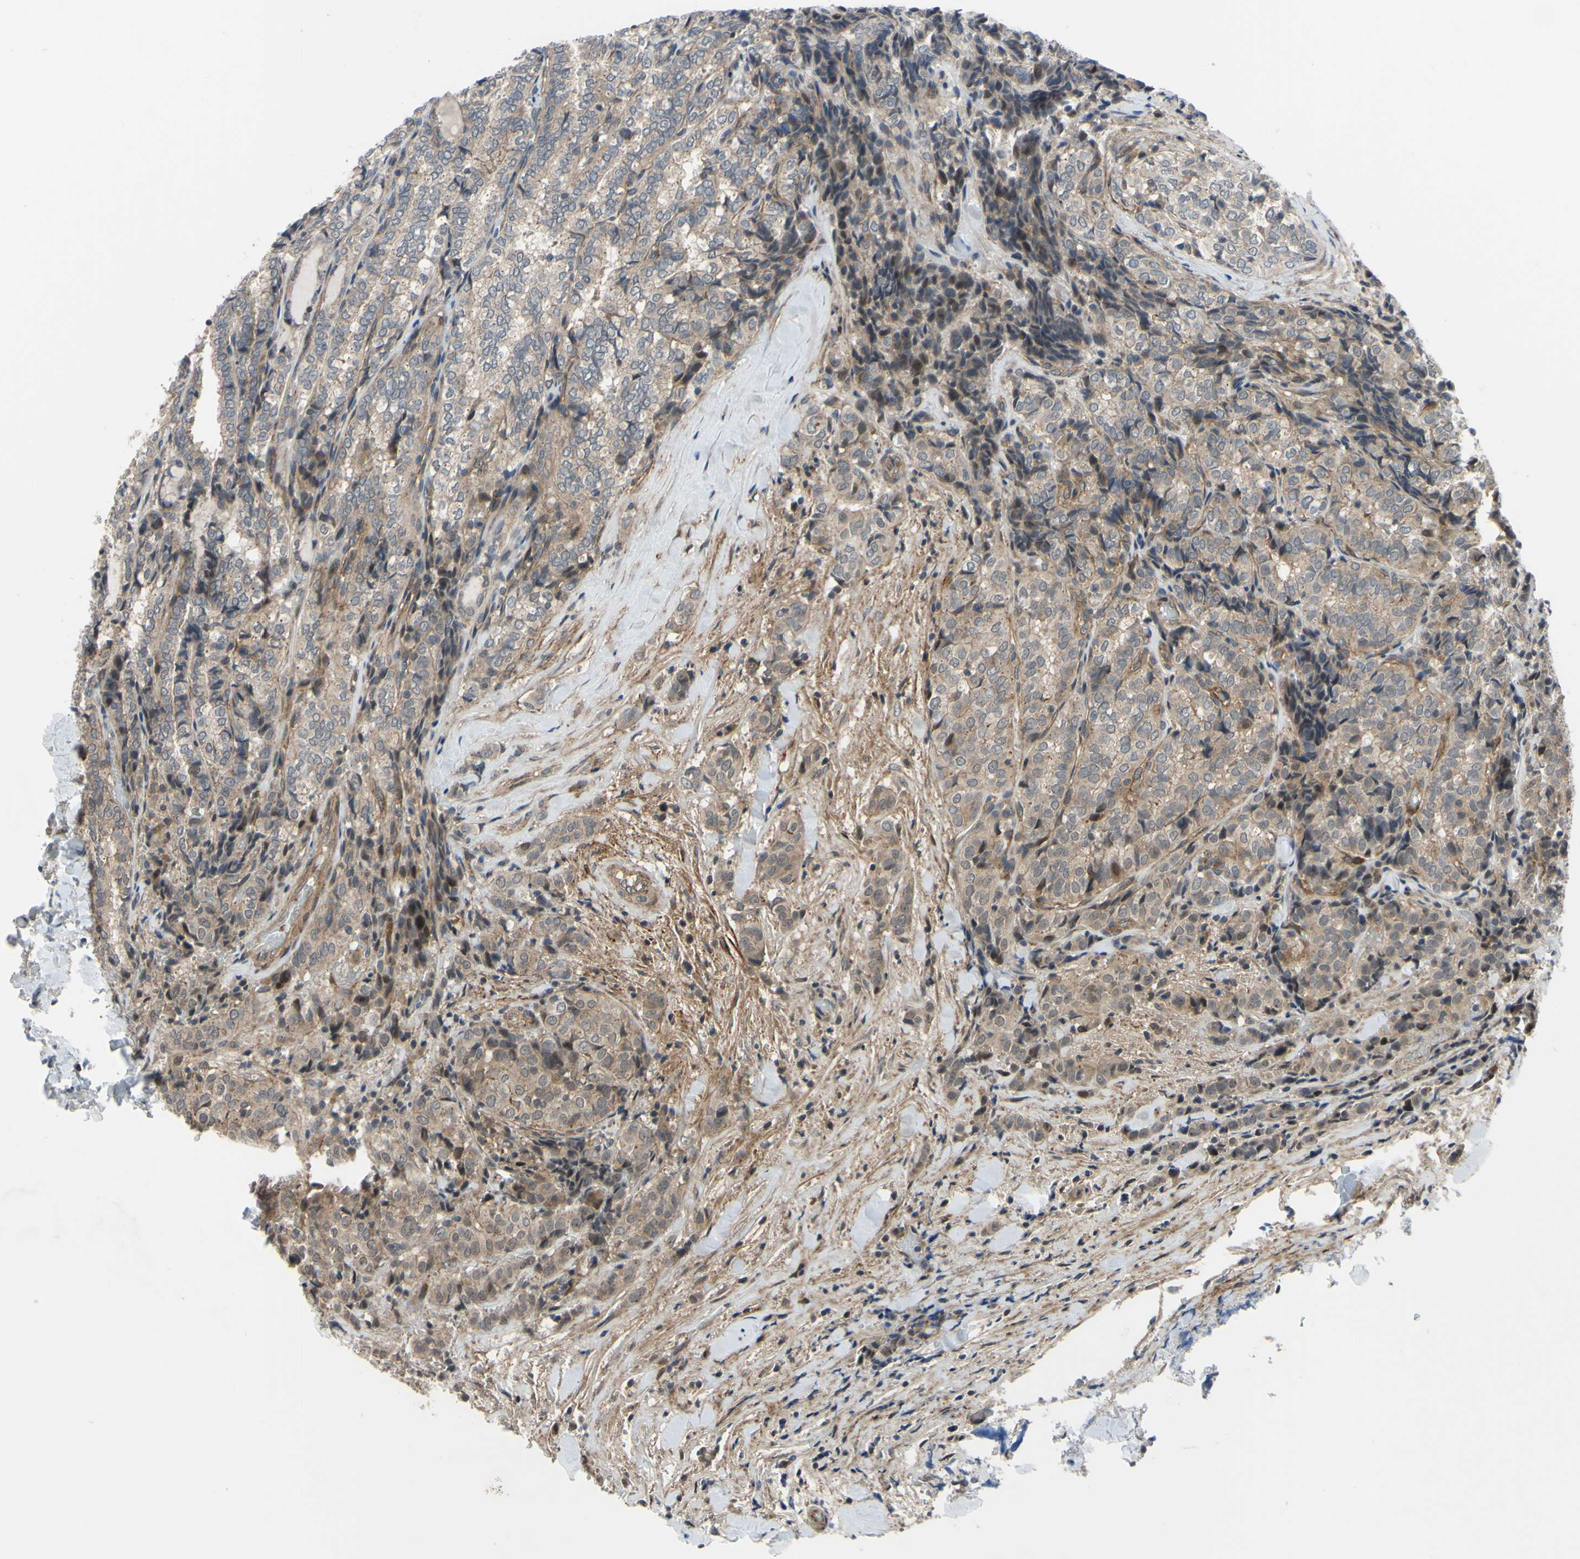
{"staining": {"intensity": "moderate", "quantity": ">75%", "location": "cytoplasmic/membranous"}, "tissue": "thyroid cancer", "cell_type": "Tumor cells", "image_type": "cancer", "snomed": [{"axis": "morphology", "description": "Normal tissue, NOS"}, {"axis": "morphology", "description": "Papillary adenocarcinoma, NOS"}, {"axis": "topography", "description": "Thyroid gland"}], "caption": "Immunohistochemical staining of thyroid cancer (papillary adenocarcinoma) shows medium levels of moderate cytoplasmic/membranous staining in about >75% of tumor cells.", "gene": "COMMD9", "patient": {"sex": "female", "age": 30}}